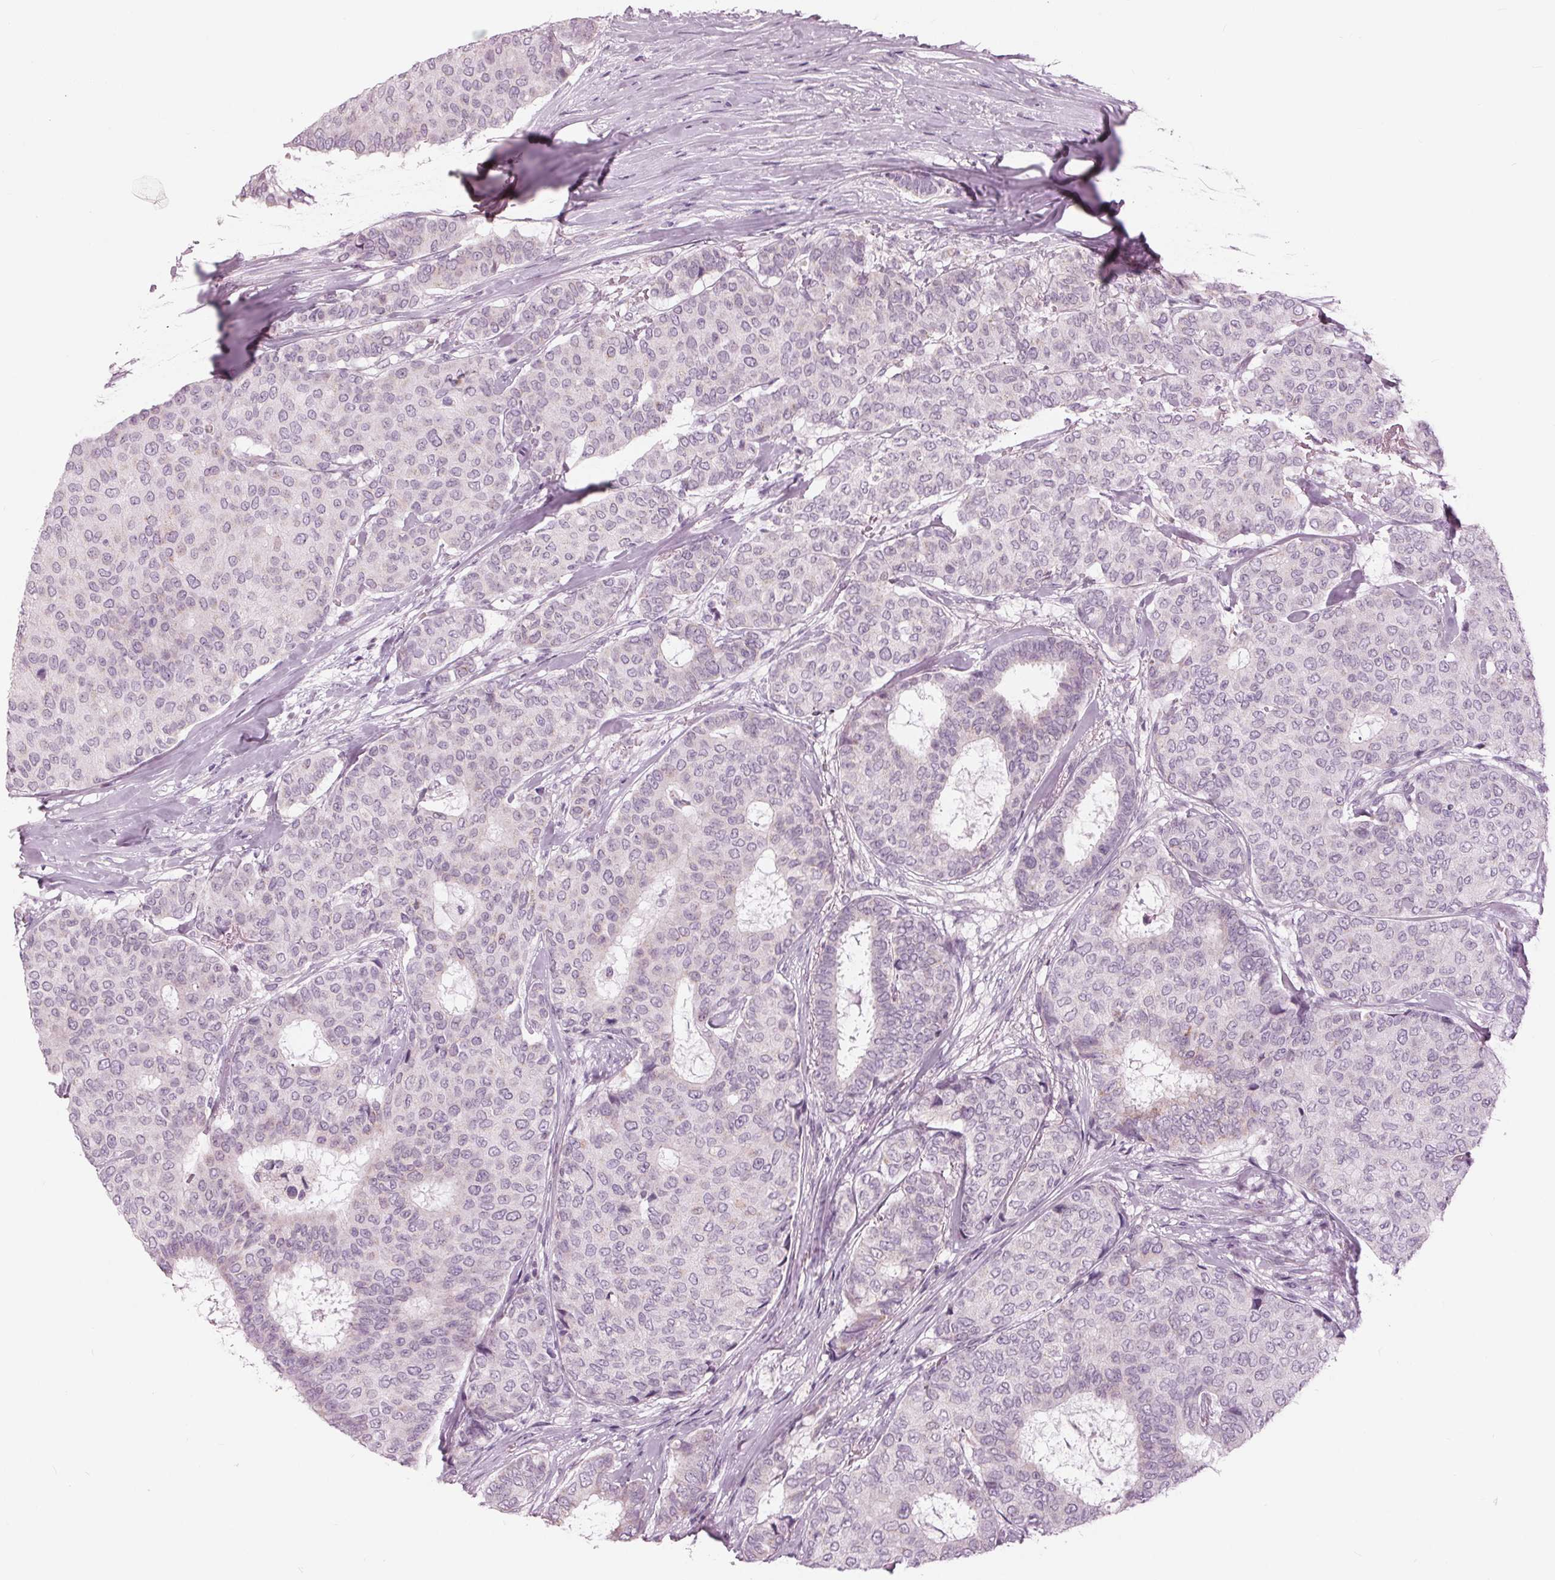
{"staining": {"intensity": "negative", "quantity": "none", "location": "none"}, "tissue": "breast cancer", "cell_type": "Tumor cells", "image_type": "cancer", "snomed": [{"axis": "morphology", "description": "Duct carcinoma"}, {"axis": "topography", "description": "Breast"}], "caption": "This micrograph is of breast intraductal carcinoma stained with IHC to label a protein in brown with the nuclei are counter-stained blue. There is no staining in tumor cells.", "gene": "SAMD4A", "patient": {"sex": "female", "age": 75}}